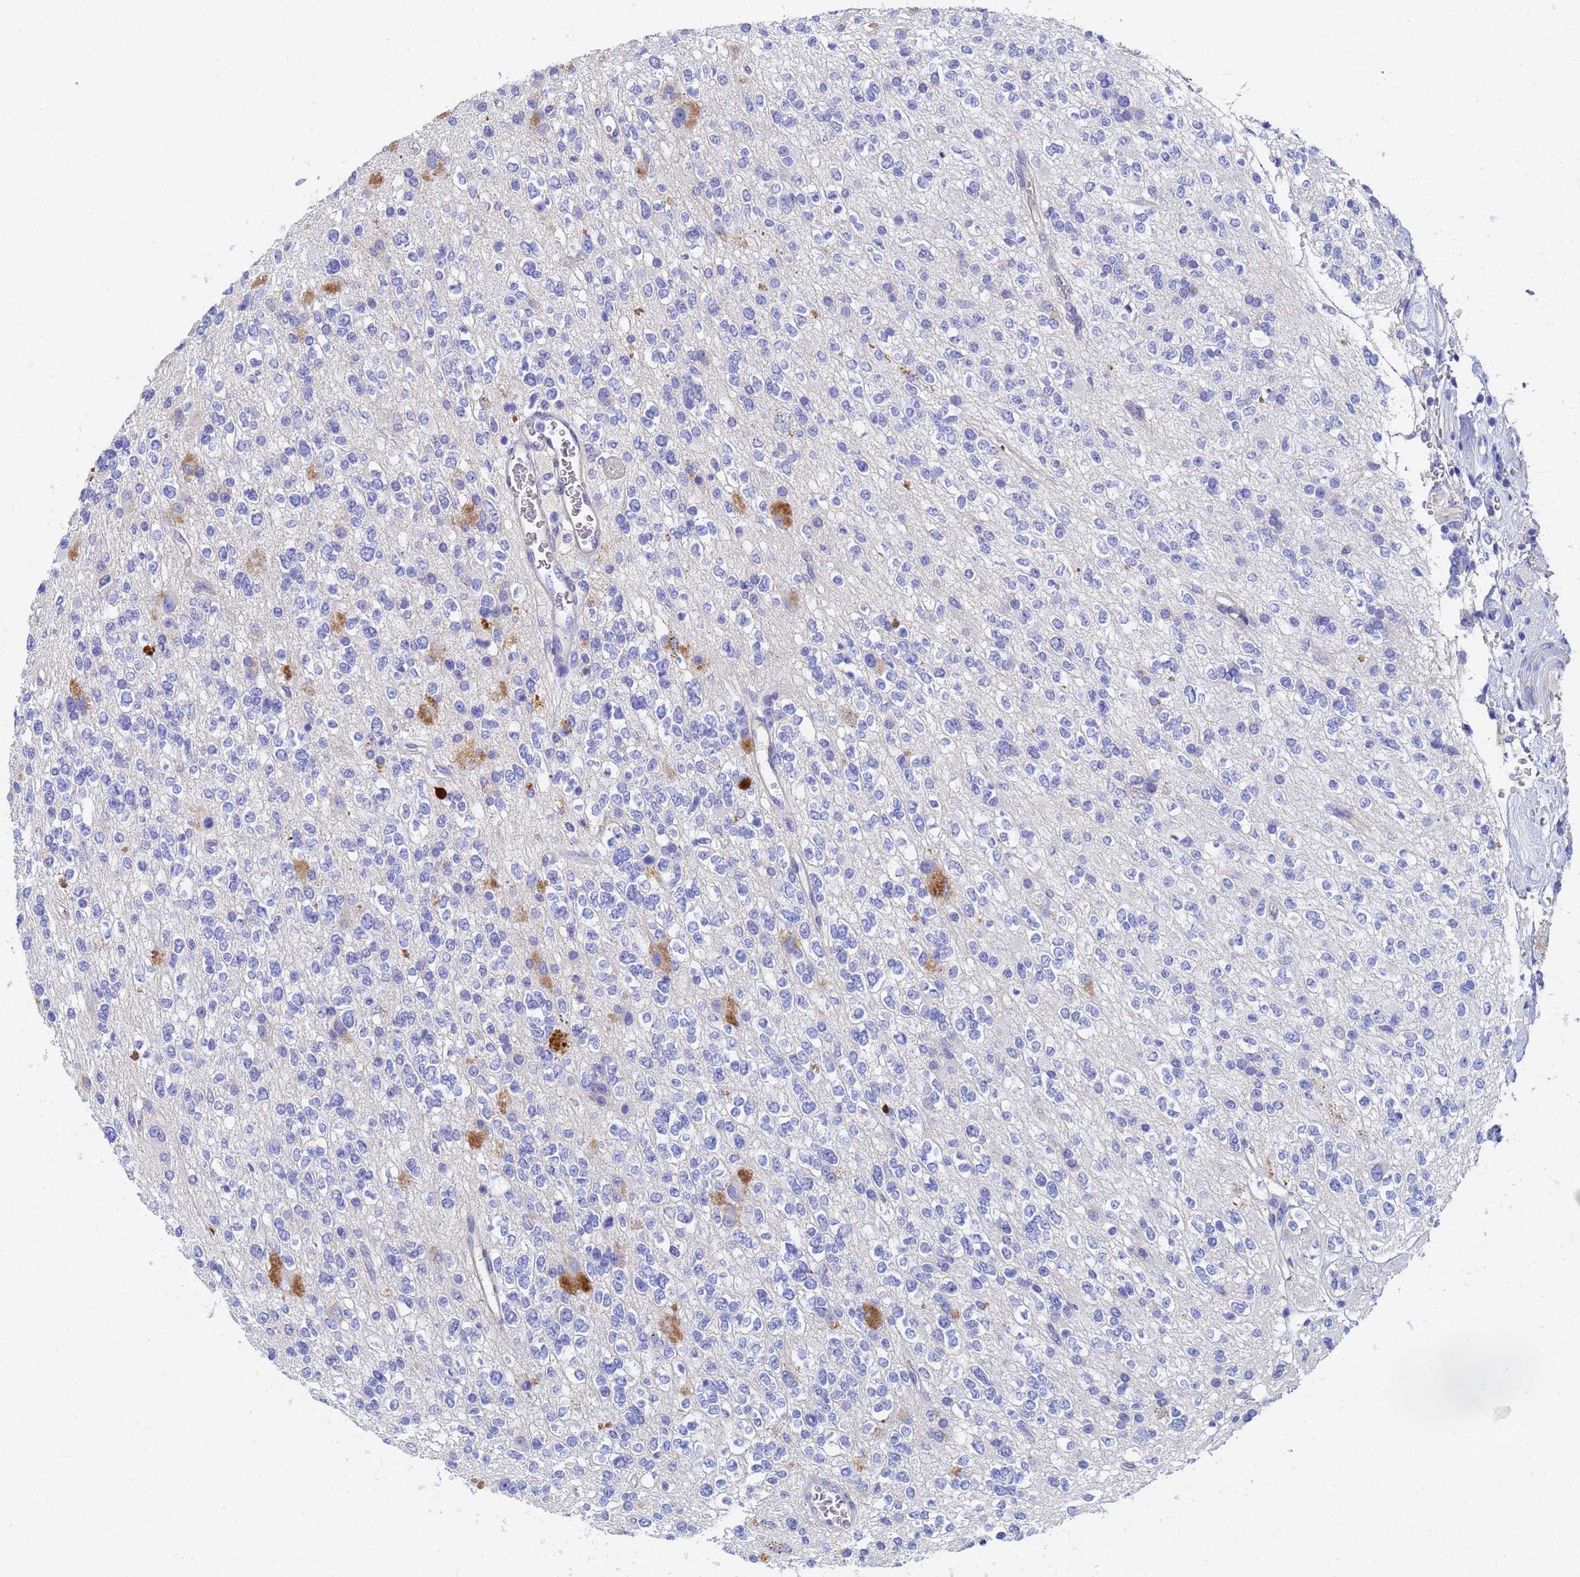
{"staining": {"intensity": "negative", "quantity": "none", "location": "none"}, "tissue": "glioma", "cell_type": "Tumor cells", "image_type": "cancer", "snomed": [{"axis": "morphology", "description": "Glioma, malignant, High grade"}, {"axis": "topography", "description": "Brain"}], "caption": "Image shows no significant protein staining in tumor cells of malignant glioma (high-grade). (DAB IHC, high magnification).", "gene": "LBX2", "patient": {"sex": "male", "age": 34}}